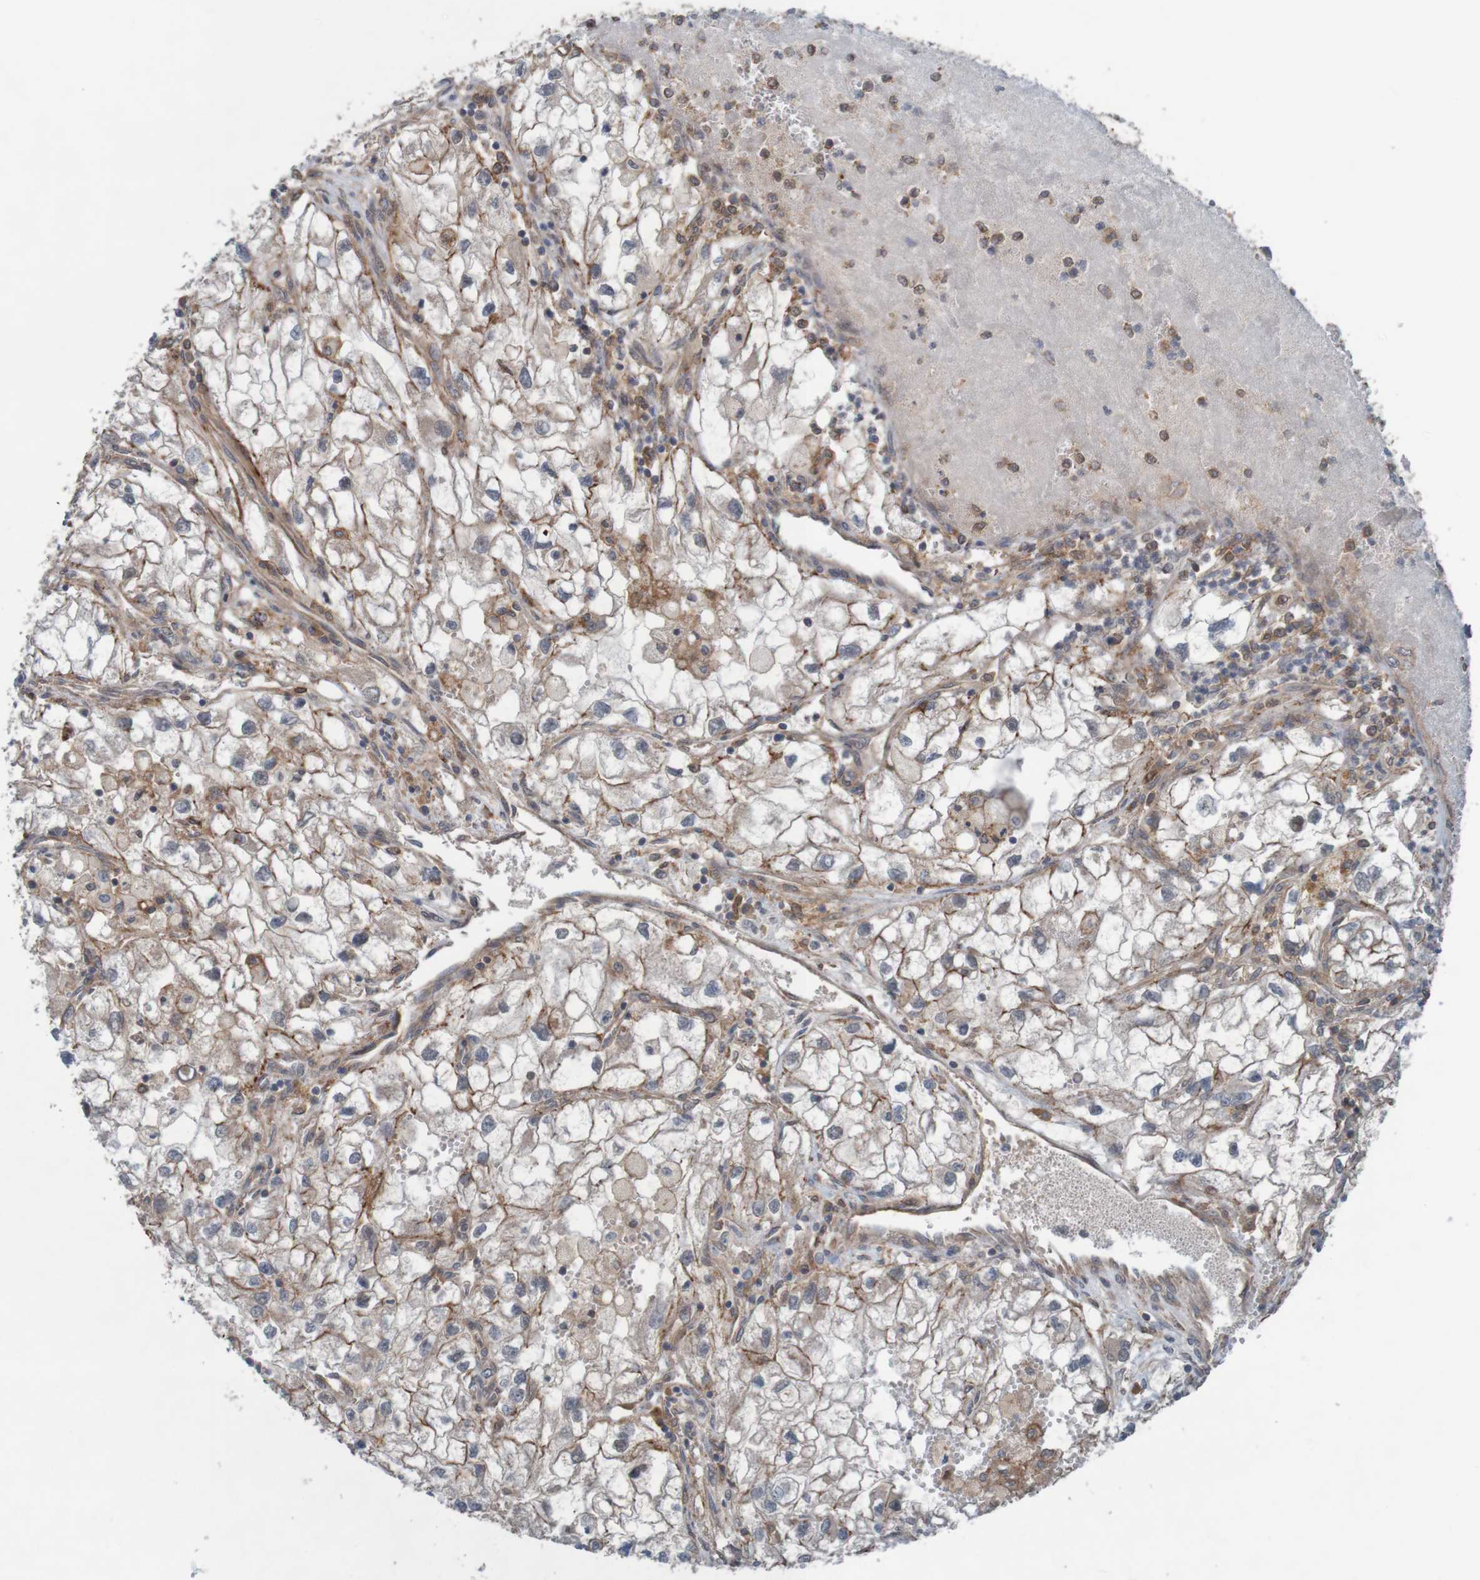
{"staining": {"intensity": "weak", "quantity": ">75%", "location": "cytoplasmic/membranous"}, "tissue": "renal cancer", "cell_type": "Tumor cells", "image_type": "cancer", "snomed": [{"axis": "morphology", "description": "Adenocarcinoma, NOS"}, {"axis": "topography", "description": "Kidney"}], "caption": "Brown immunohistochemical staining in renal cancer shows weak cytoplasmic/membranous expression in about >75% of tumor cells.", "gene": "ARHGEF11", "patient": {"sex": "female", "age": 70}}